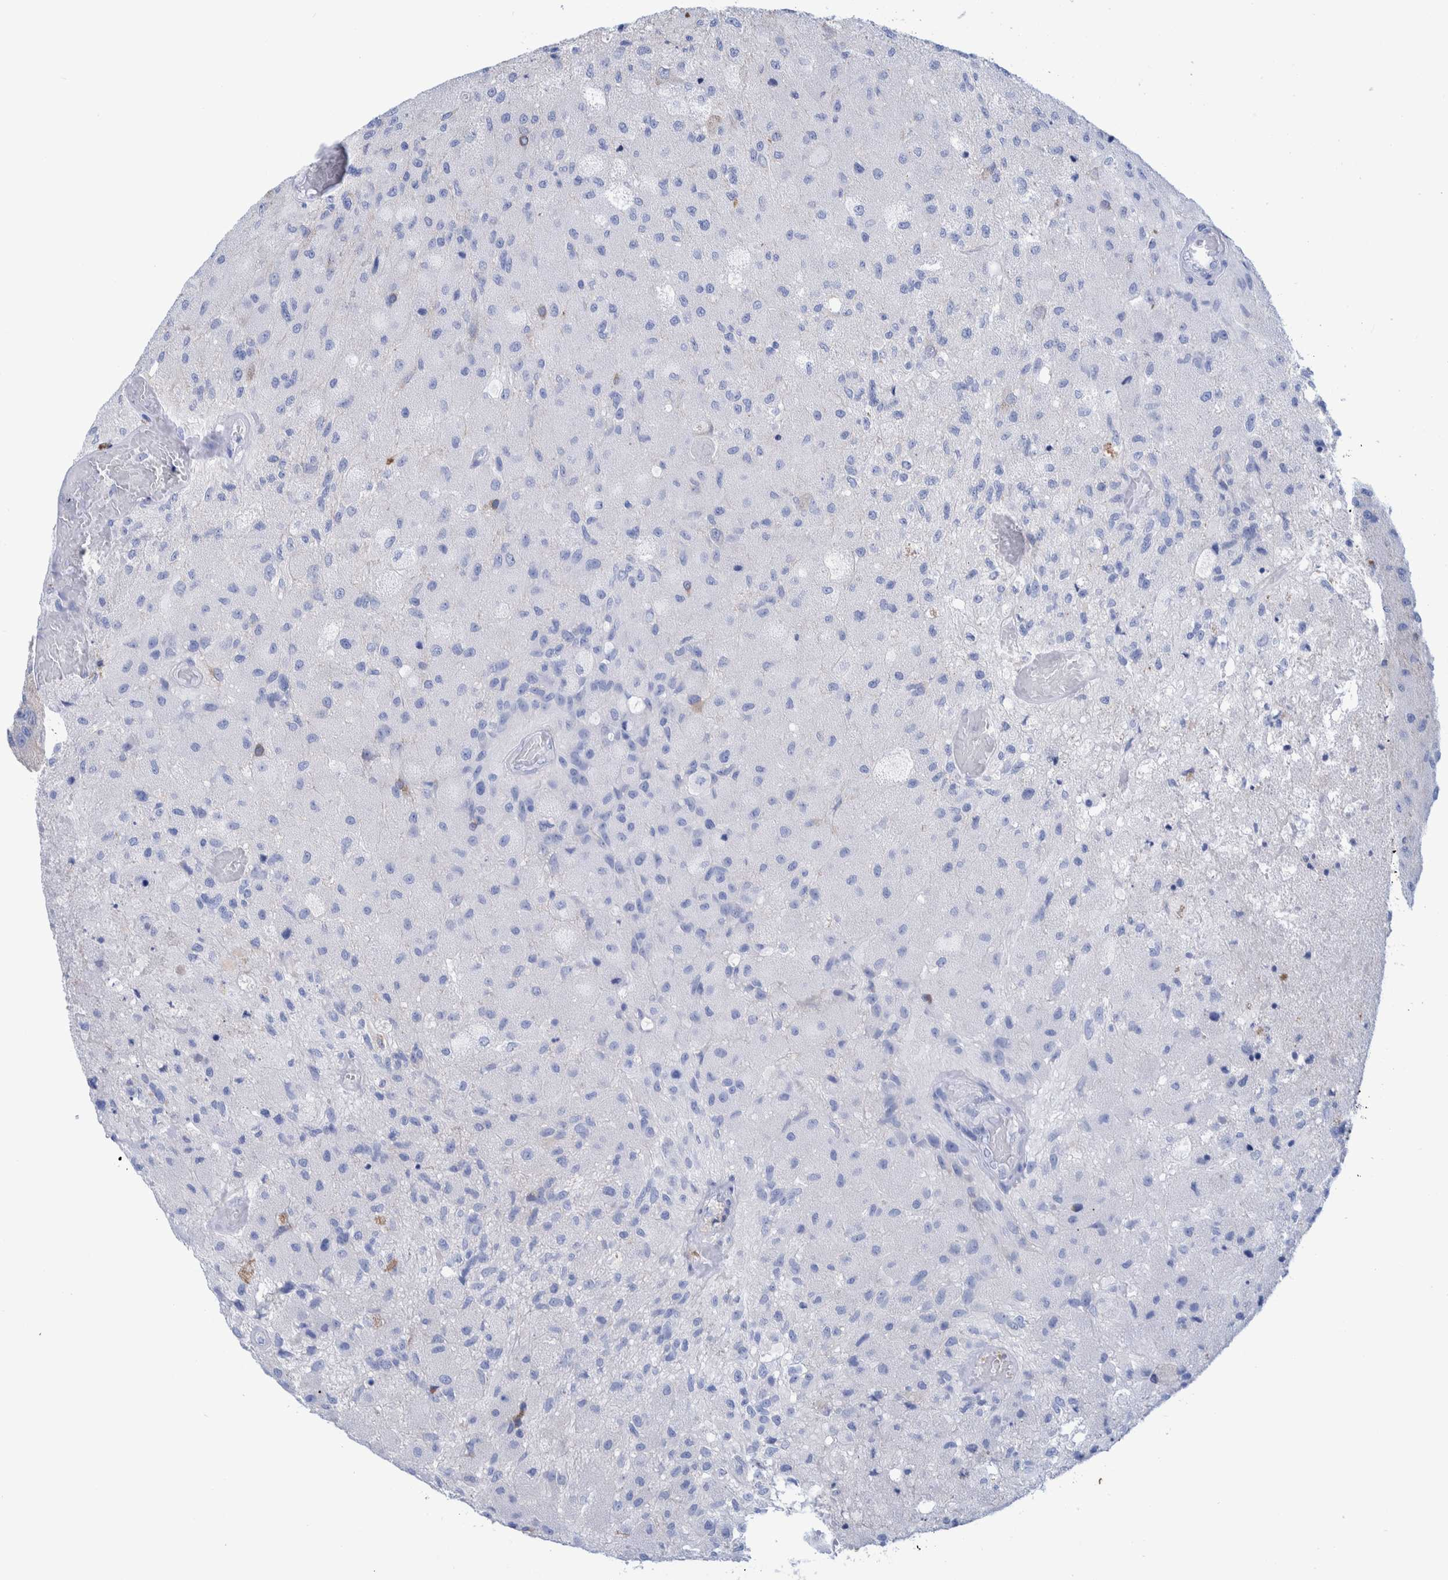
{"staining": {"intensity": "negative", "quantity": "none", "location": "none"}, "tissue": "glioma", "cell_type": "Tumor cells", "image_type": "cancer", "snomed": [{"axis": "morphology", "description": "Normal tissue, NOS"}, {"axis": "morphology", "description": "Glioma, malignant, High grade"}, {"axis": "topography", "description": "Cerebral cortex"}], "caption": "The image displays no staining of tumor cells in malignant high-grade glioma.", "gene": "PERP", "patient": {"sex": "male", "age": 77}}